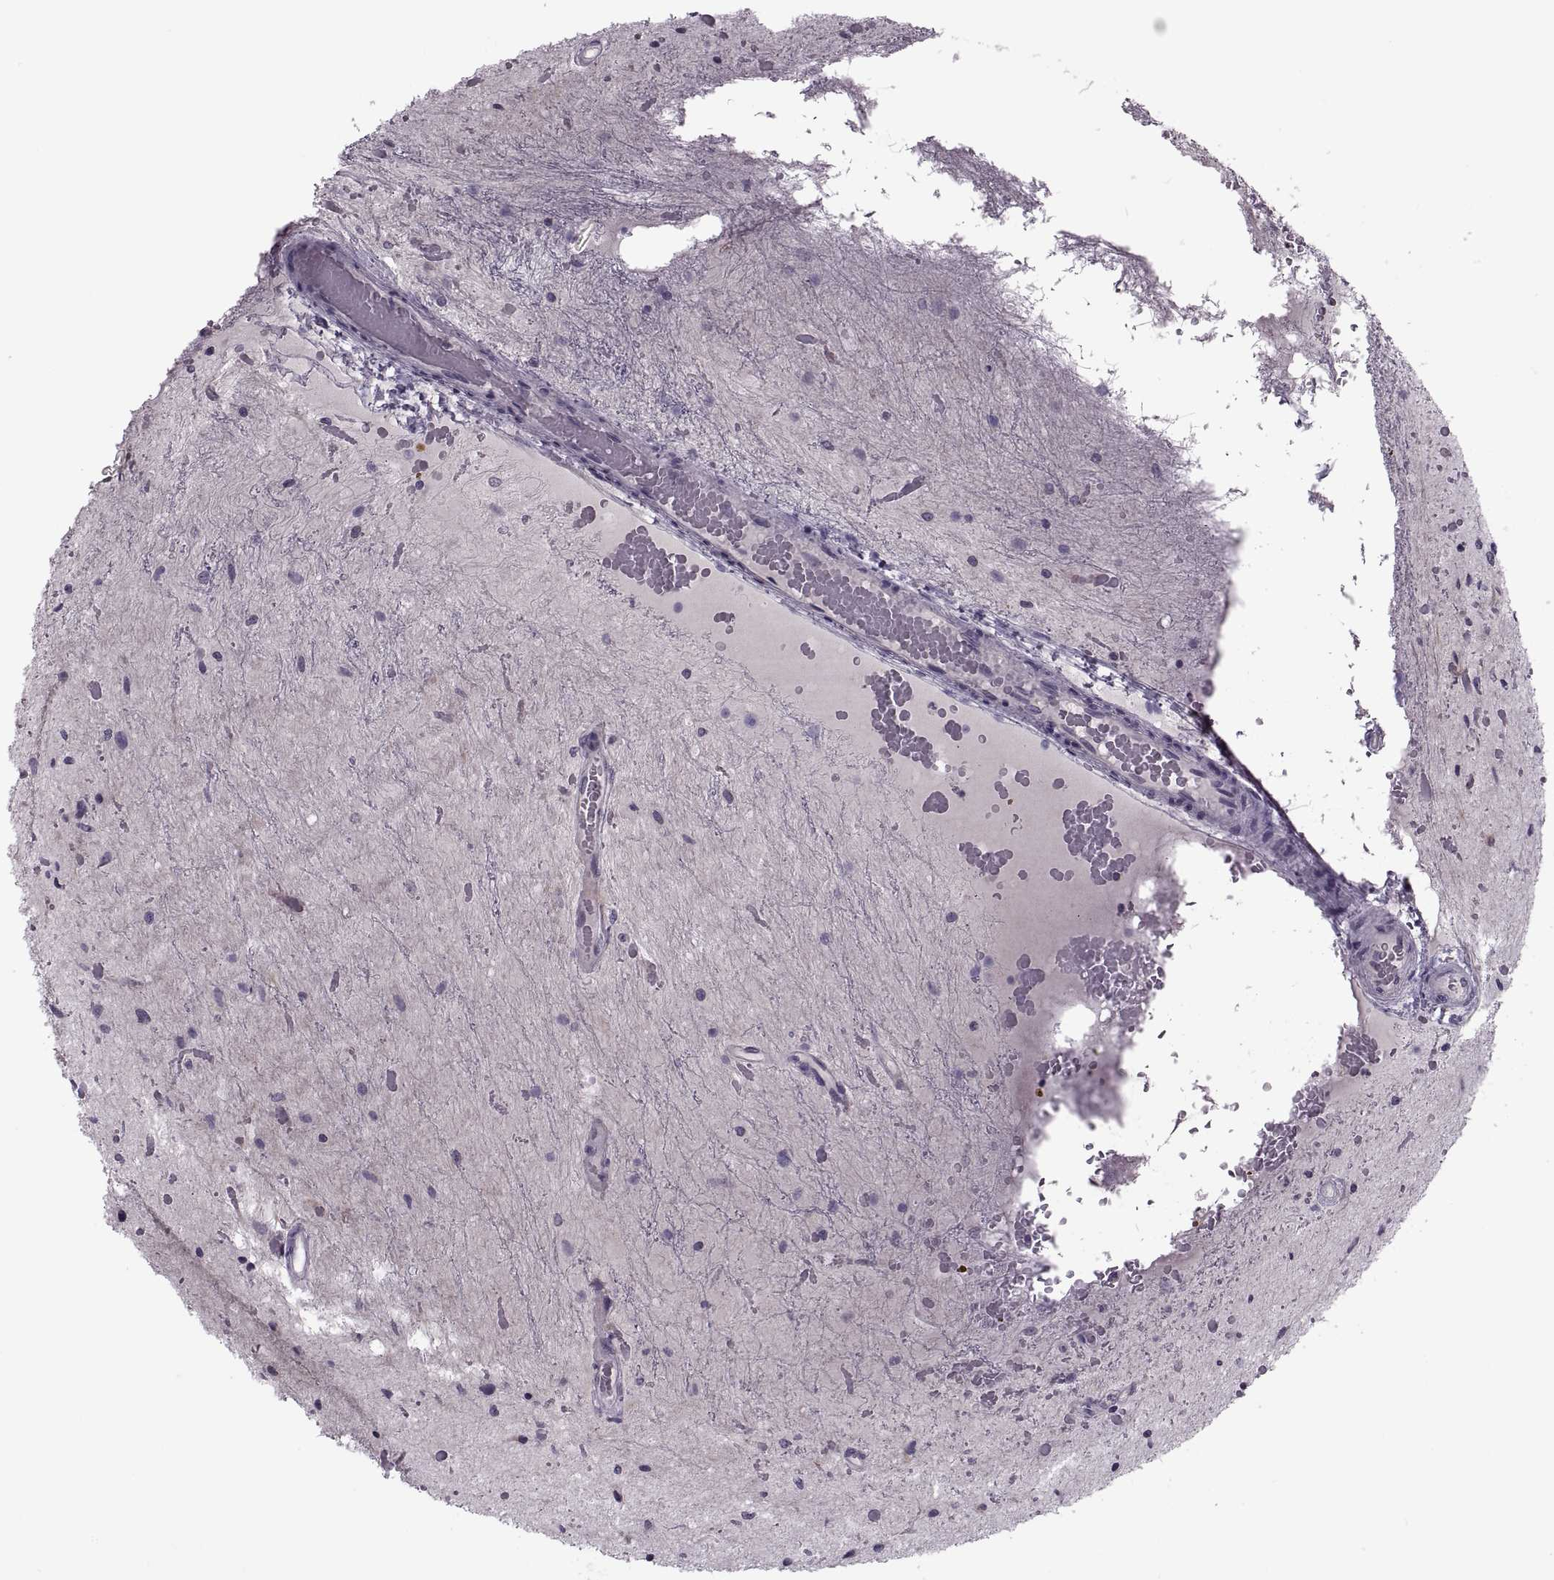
{"staining": {"intensity": "negative", "quantity": "none", "location": "none"}, "tissue": "glioma", "cell_type": "Tumor cells", "image_type": "cancer", "snomed": [{"axis": "morphology", "description": "Glioma, malignant, Low grade"}, {"axis": "topography", "description": "Cerebellum"}], "caption": "Malignant glioma (low-grade) stained for a protein using immunohistochemistry reveals no staining tumor cells.", "gene": "PRSS54", "patient": {"sex": "female", "age": 14}}